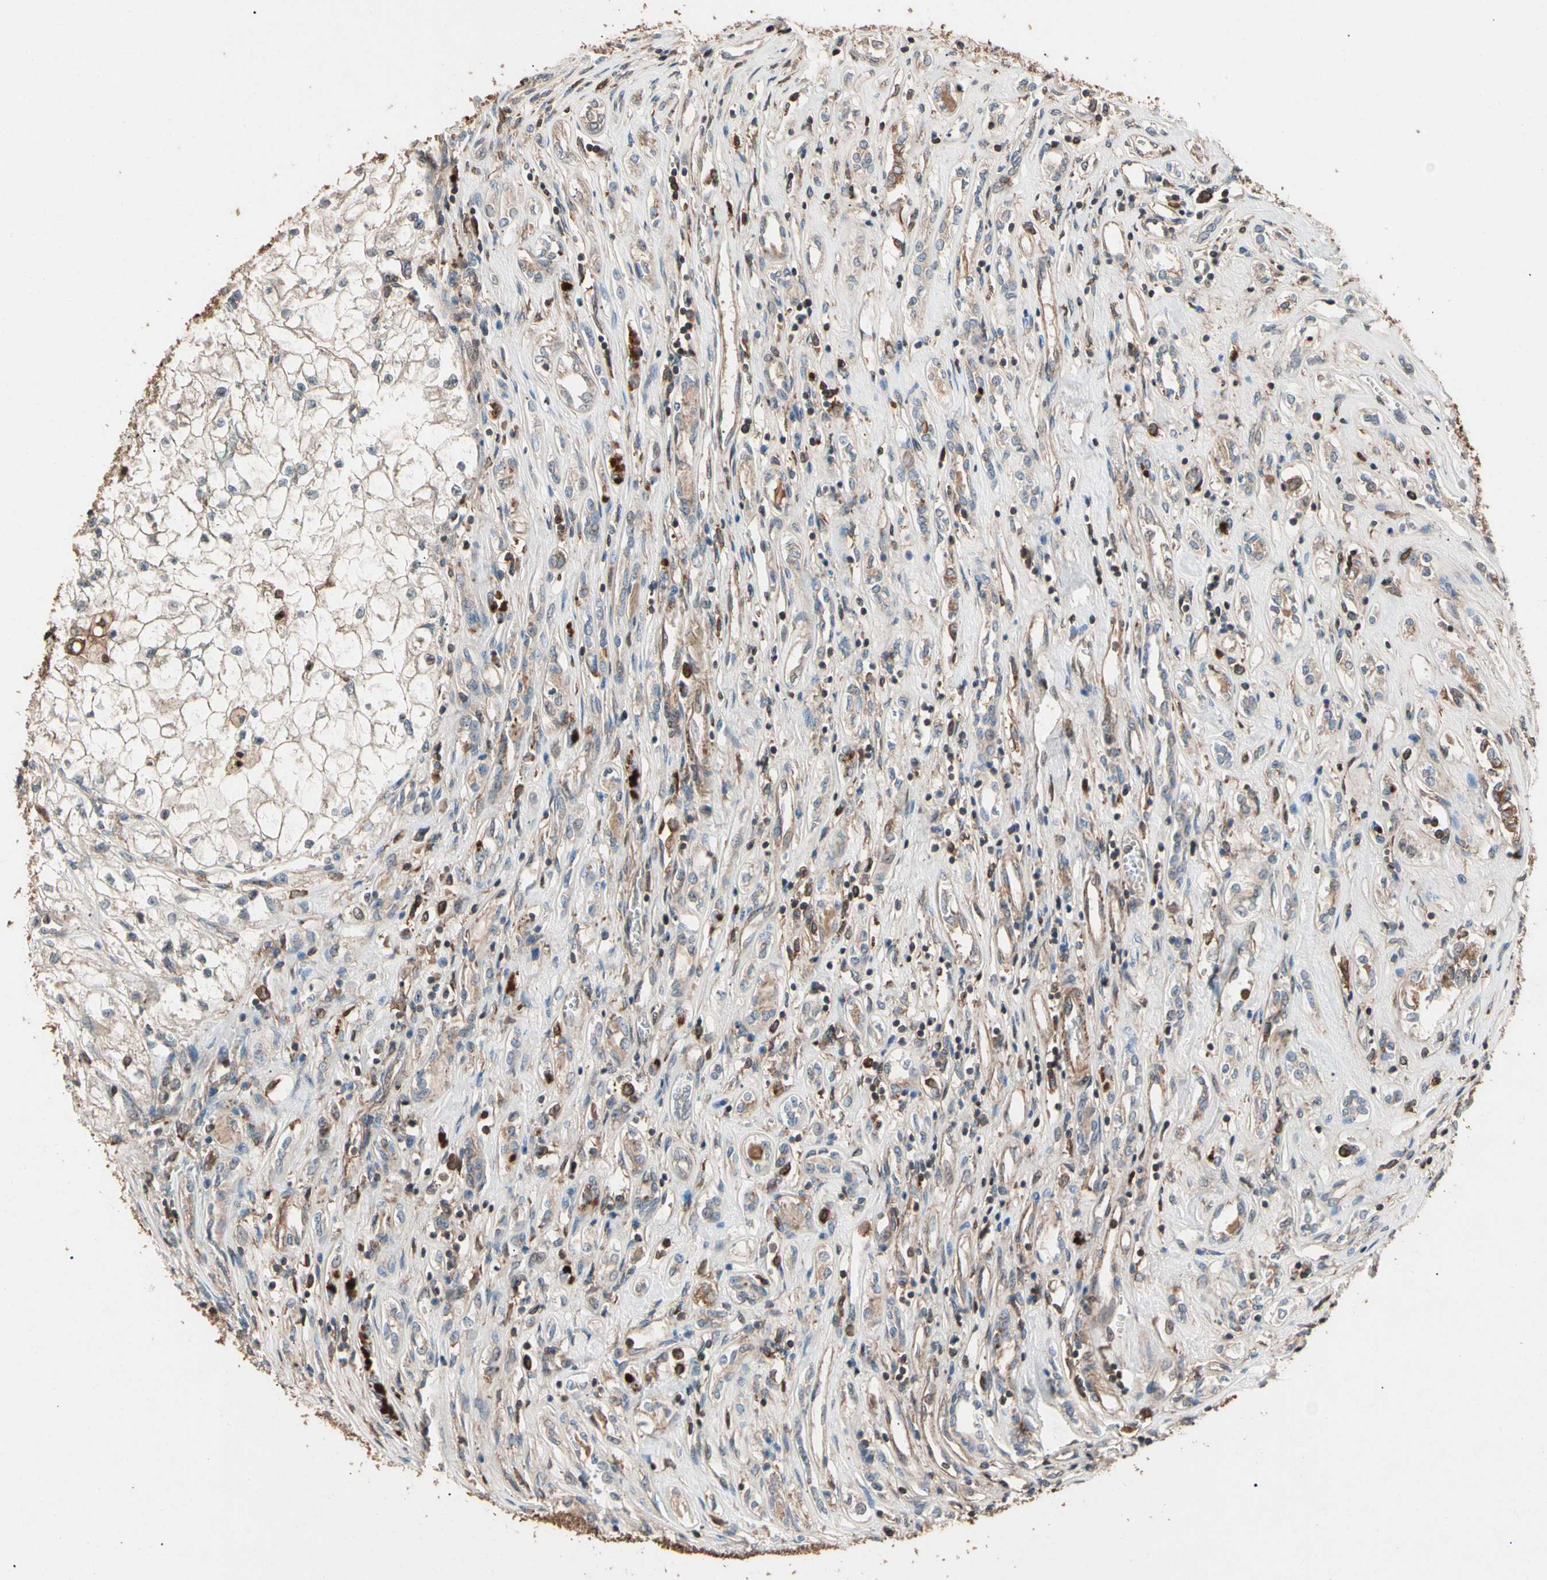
{"staining": {"intensity": "weak", "quantity": ">75%", "location": "cytoplasmic/membranous"}, "tissue": "renal cancer", "cell_type": "Tumor cells", "image_type": "cancer", "snomed": [{"axis": "morphology", "description": "Adenocarcinoma, NOS"}, {"axis": "topography", "description": "Kidney"}], "caption": "Tumor cells display weak cytoplasmic/membranous staining in about >75% of cells in renal adenocarcinoma.", "gene": "AGBL2", "patient": {"sex": "female", "age": 70}}